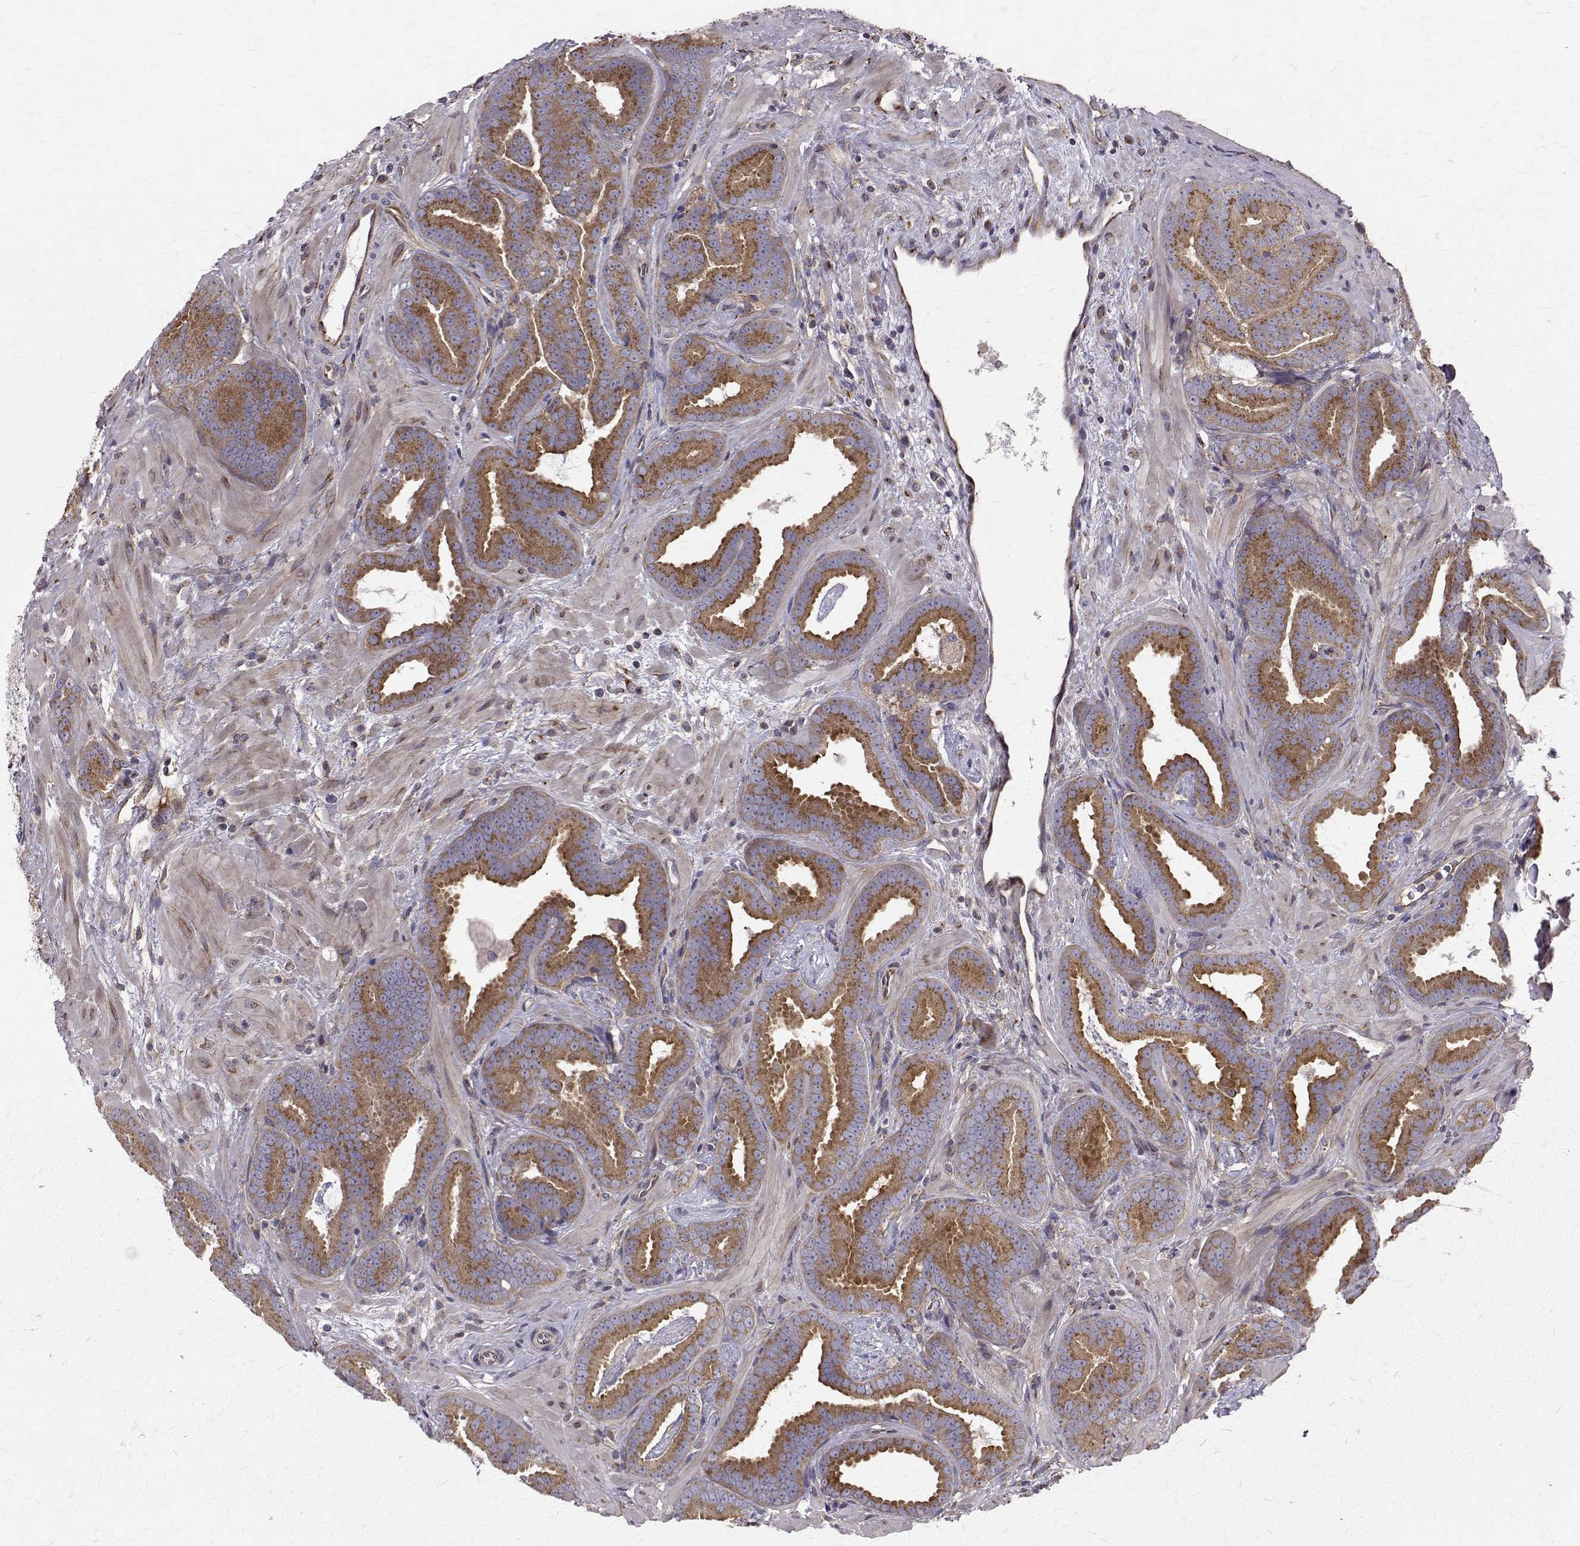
{"staining": {"intensity": "moderate", "quantity": ">75%", "location": "cytoplasmic/membranous"}, "tissue": "prostate cancer", "cell_type": "Tumor cells", "image_type": "cancer", "snomed": [{"axis": "morphology", "description": "Adenocarcinoma, Low grade"}, {"axis": "topography", "description": "Prostate"}], "caption": "This micrograph displays IHC staining of adenocarcinoma (low-grade) (prostate), with medium moderate cytoplasmic/membranous expression in approximately >75% of tumor cells.", "gene": "ARFGAP1", "patient": {"sex": "male", "age": 63}}